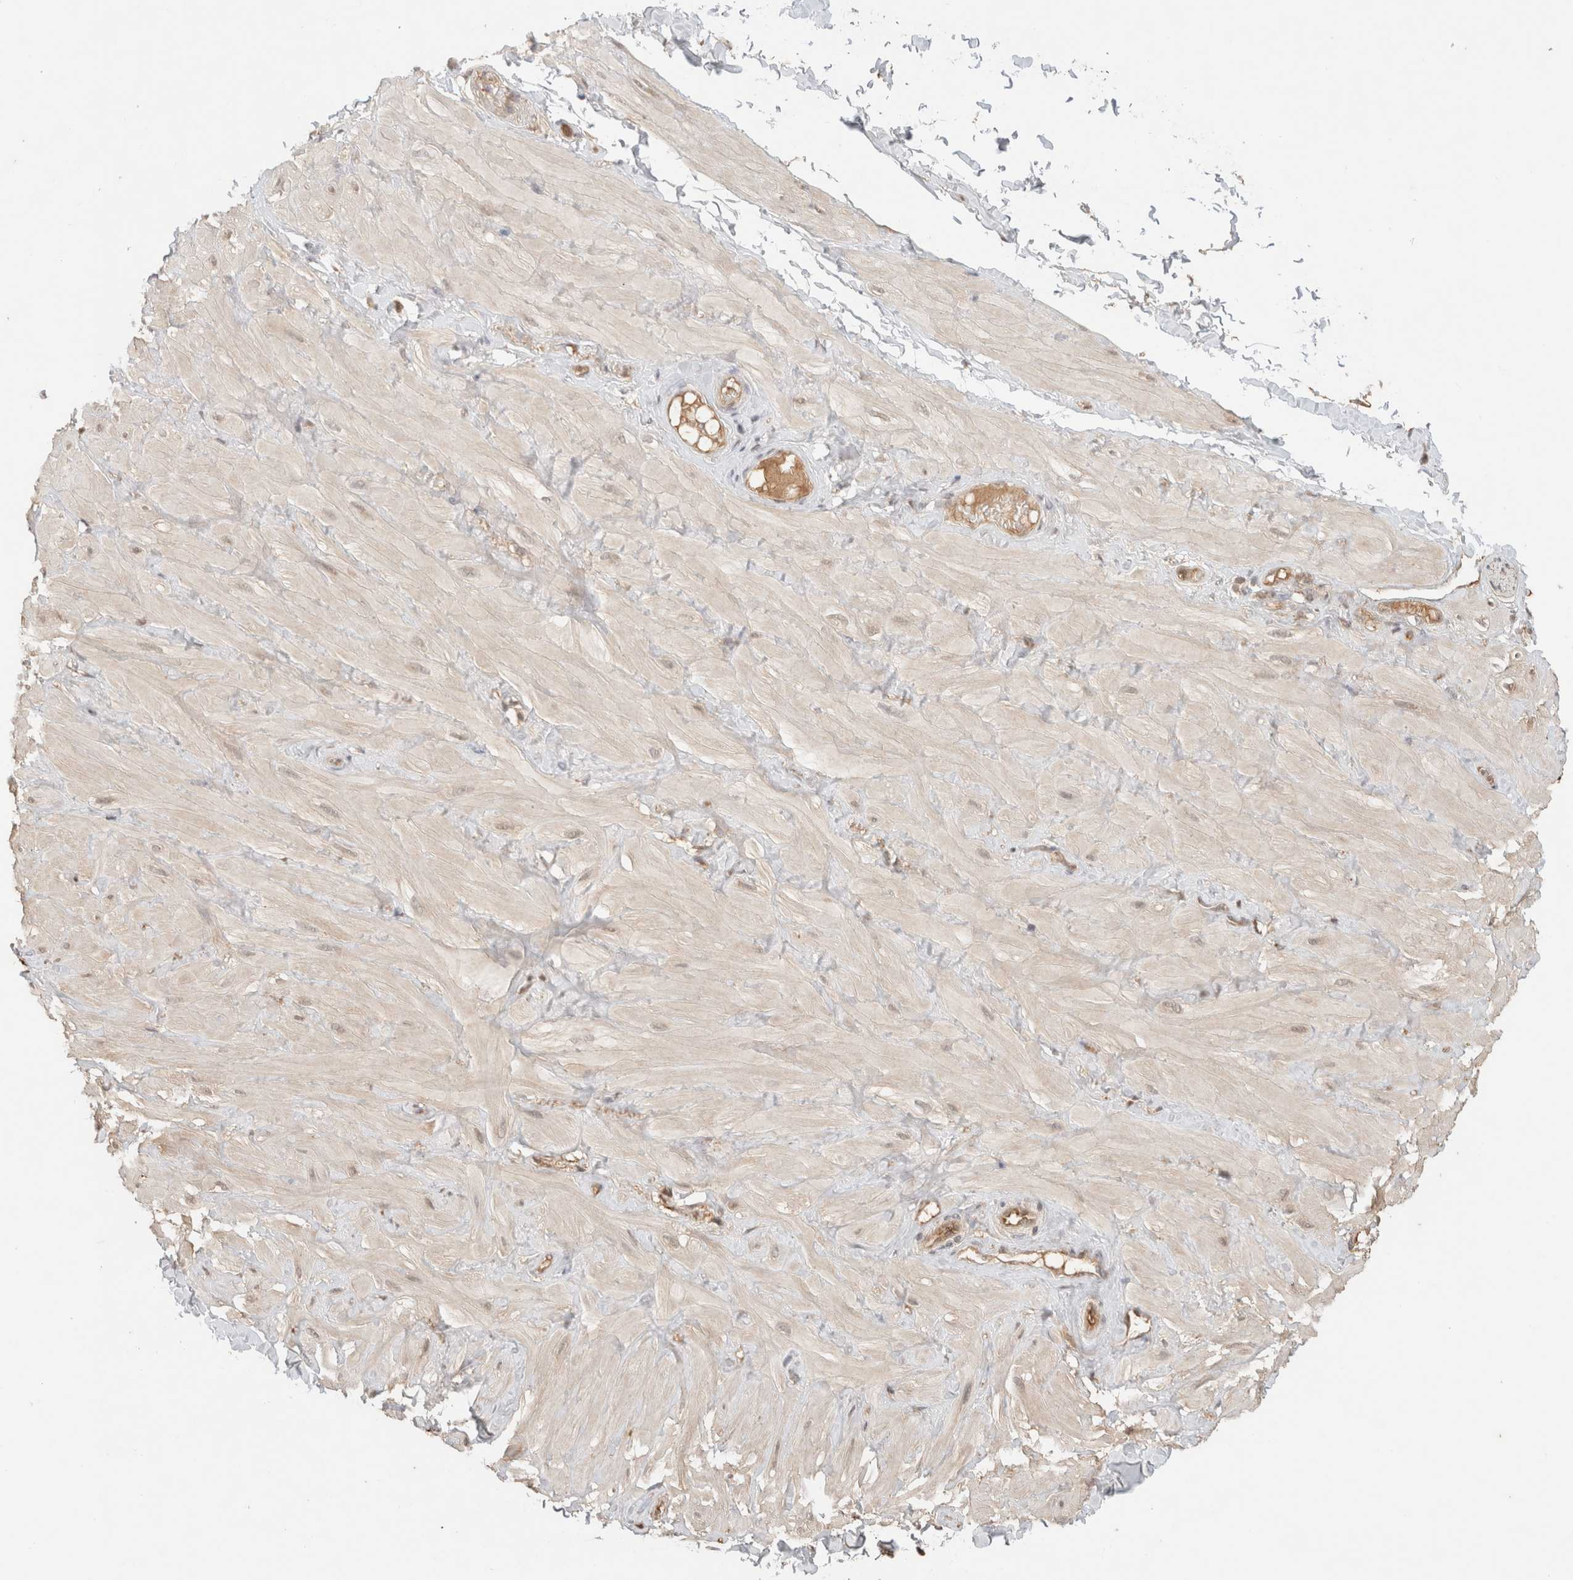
{"staining": {"intensity": "moderate", "quantity": ">75%", "location": "cytoplasmic/membranous"}, "tissue": "adipose tissue", "cell_type": "Adipocytes", "image_type": "normal", "snomed": [{"axis": "morphology", "description": "Normal tissue, NOS"}, {"axis": "topography", "description": "Adipose tissue"}, {"axis": "topography", "description": "Vascular tissue"}, {"axis": "topography", "description": "Peripheral nerve tissue"}], "caption": "Immunohistochemical staining of benign human adipose tissue displays moderate cytoplasmic/membranous protein staining in approximately >75% of adipocytes.", "gene": "YWHAH", "patient": {"sex": "male", "age": 25}}